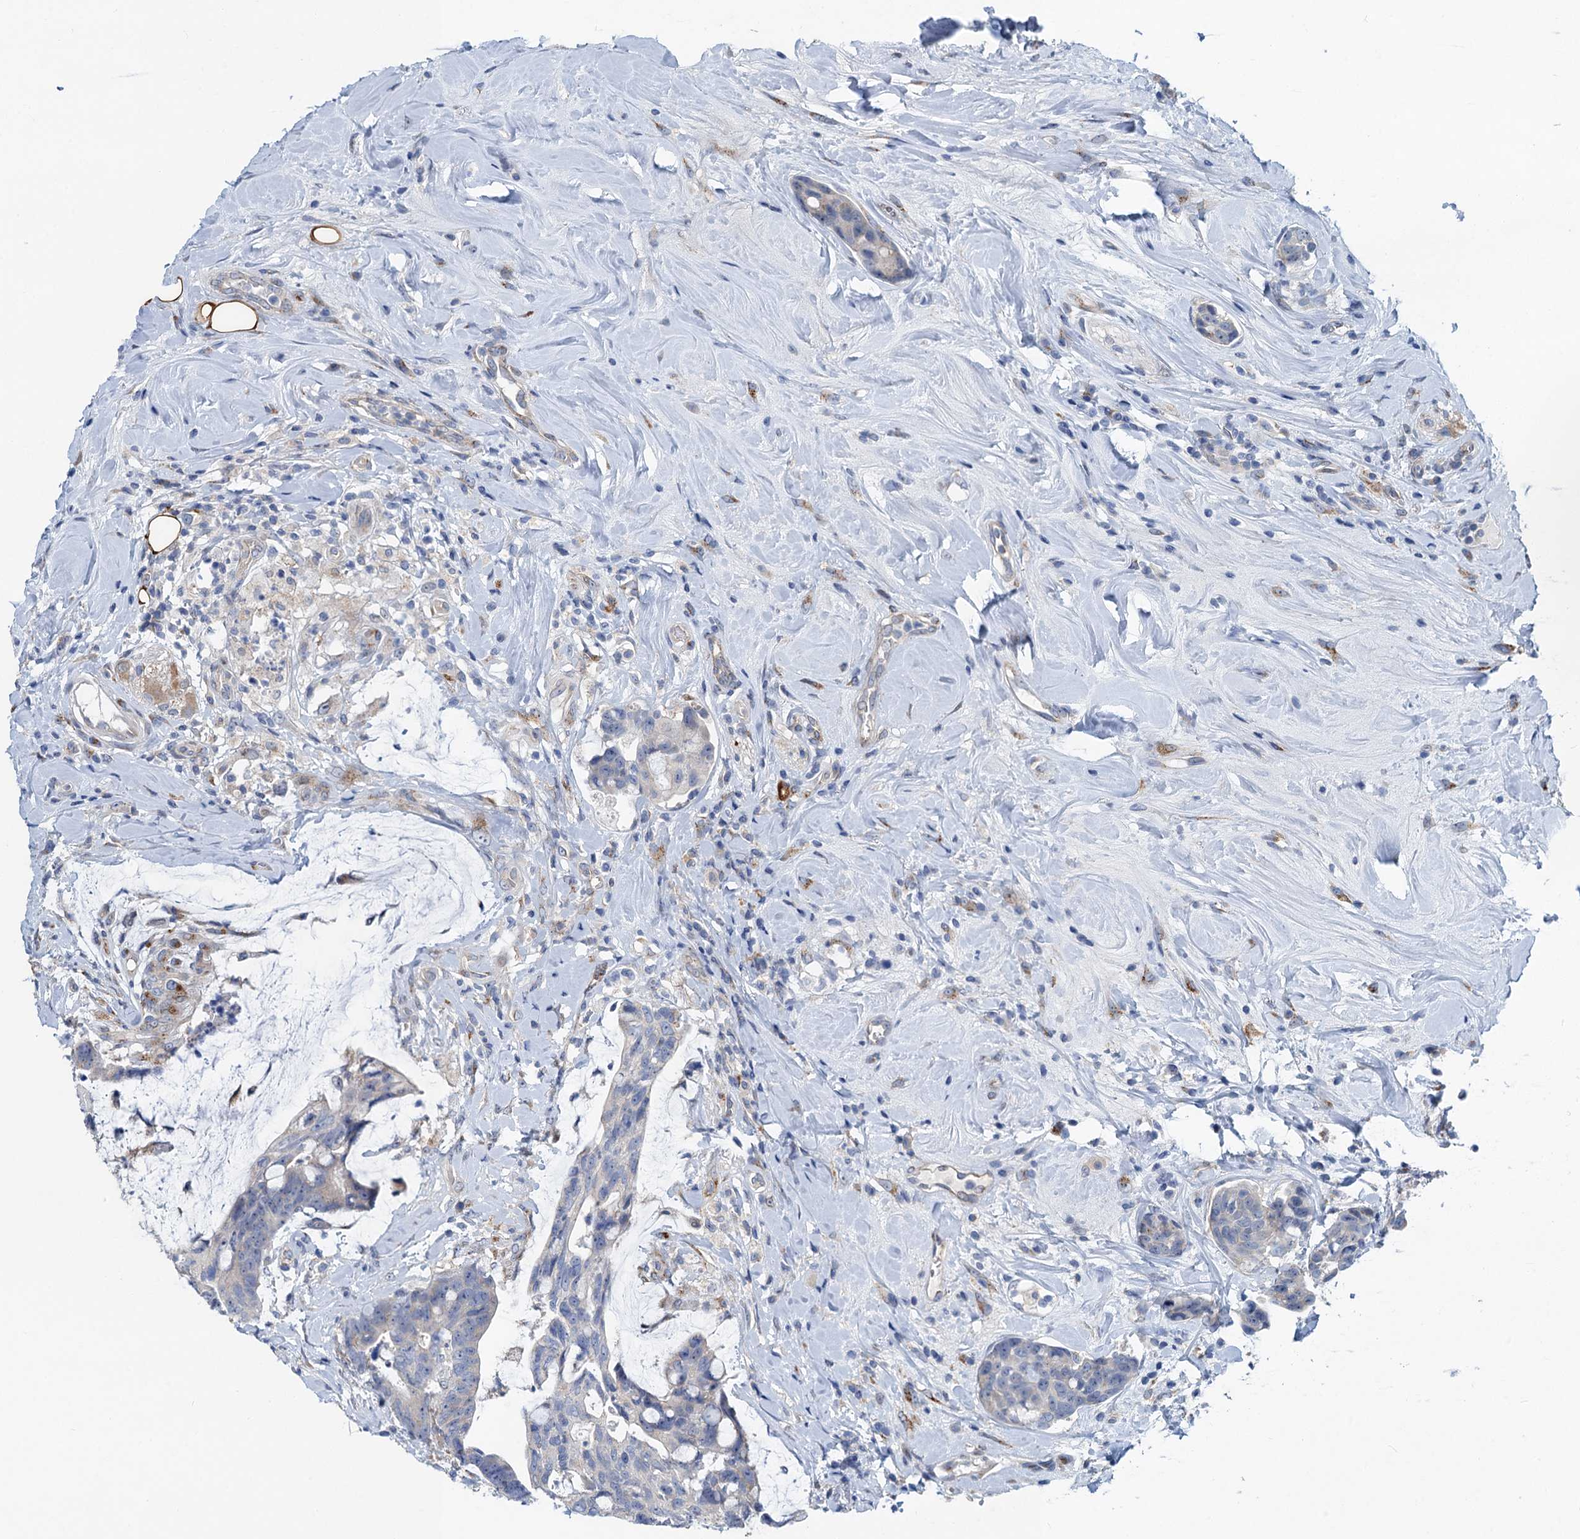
{"staining": {"intensity": "negative", "quantity": "none", "location": "none"}, "tissue": "colorectal cancer", "cell_type": "Tumor cells", "image_type": "cancer", "snomed": [{"axis": "morphology", "description": "Adenocarcinoma, NOS"}, {"axis": "topography", "description": "Colon"}], "caption": "The IHC image has no significant positivity in tumor cells of adenocarcinoma (colorectal) tissue.", "gene": "NBEA", "patient": {"sex": "female", "age": 82}}